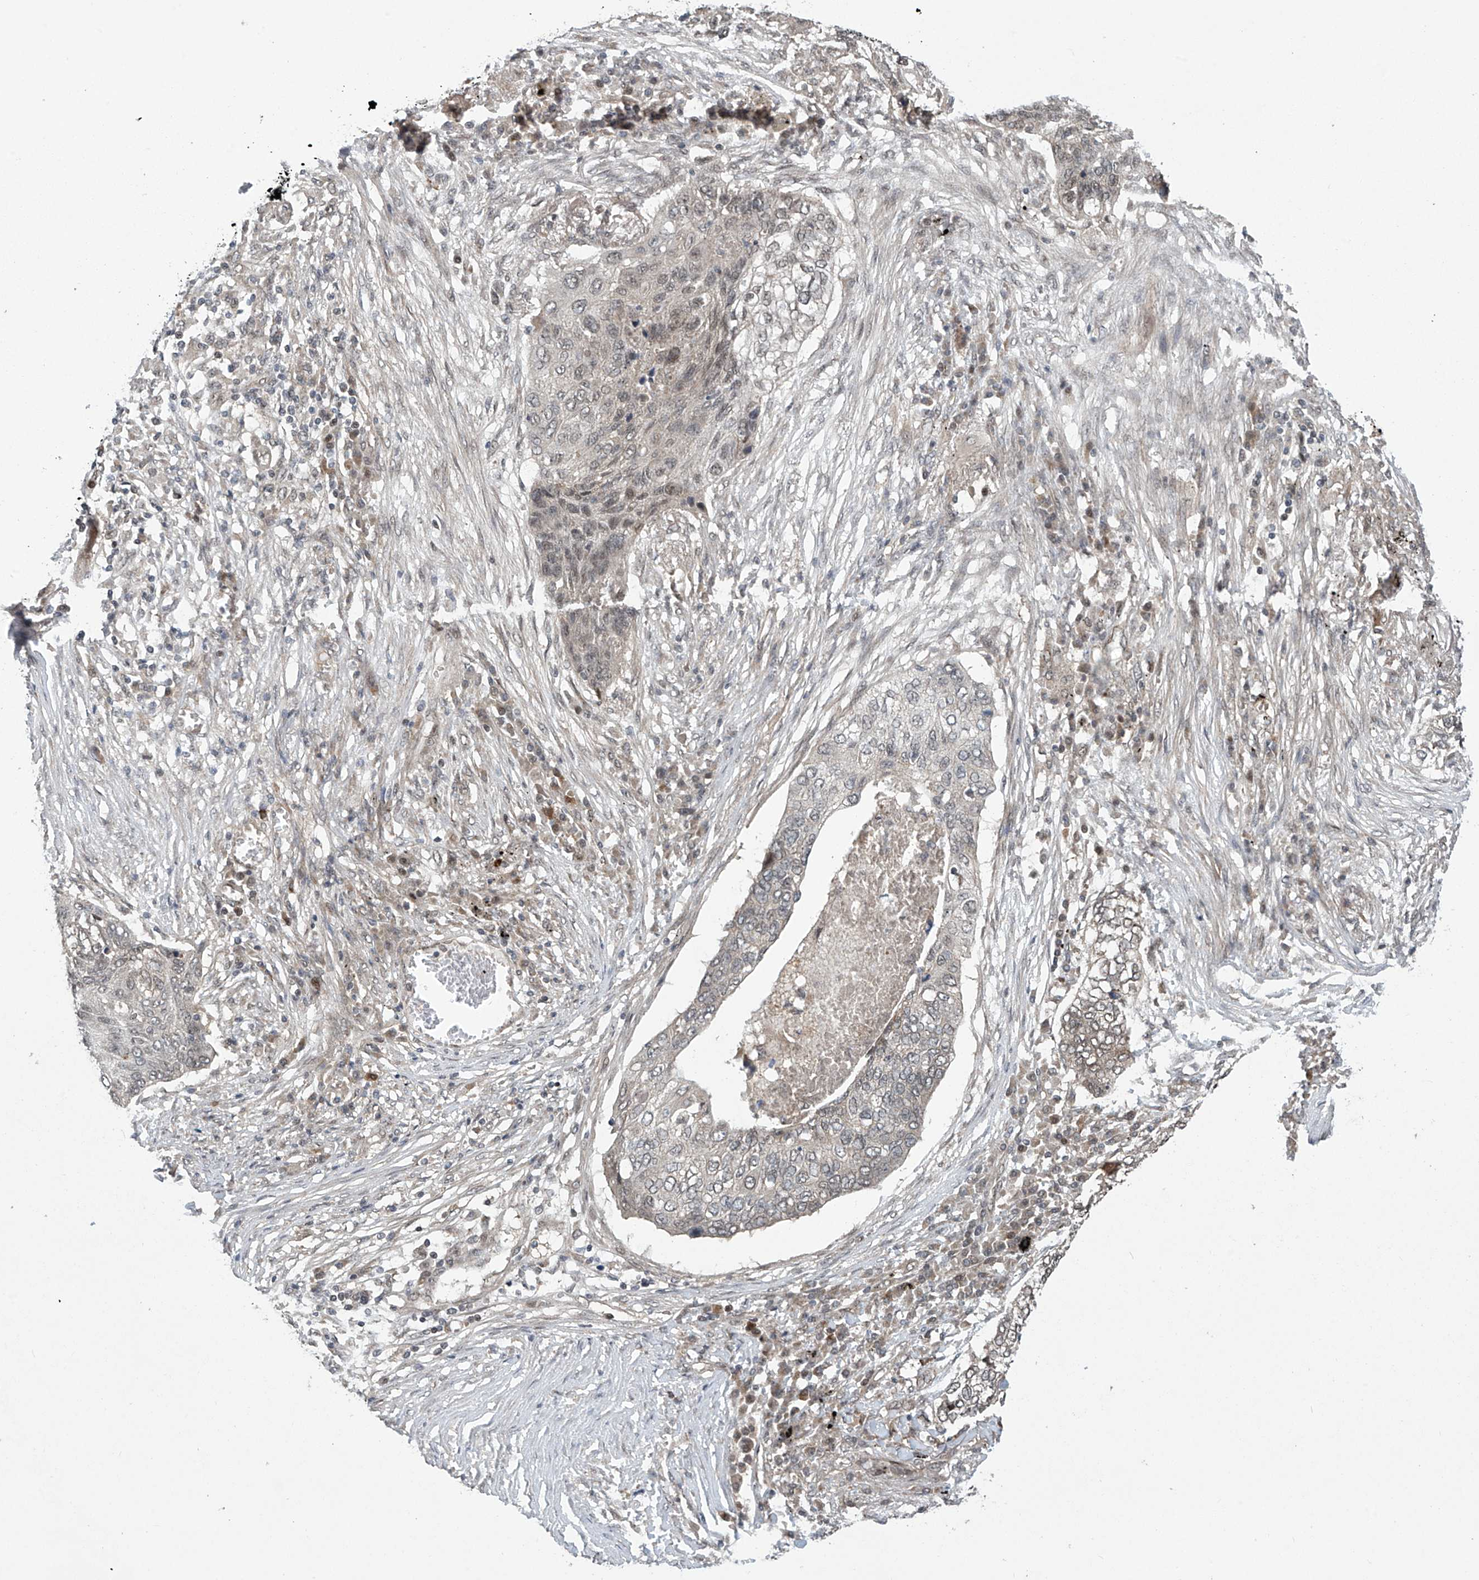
{"staining": {"intensity": "weak", "quantity": "25%-75%", "location": "nuclear"}, "tissue": "lung cancer", "cell_type": "Tumor cells", "image_type": "cancer", "snomed": [{"axis": "morphology", "description": "Squamous cell carcinoma, NOS"}, {"axis": "topography", "description": "Lung"}], "caption": "Tumor cells exhibit weak nuclear expression in about 25%-75% of cells in lung cancer (squamous cell carcinoma).", "gene": "ABHD13", "patient": {"sex": "female", "age": 63}}